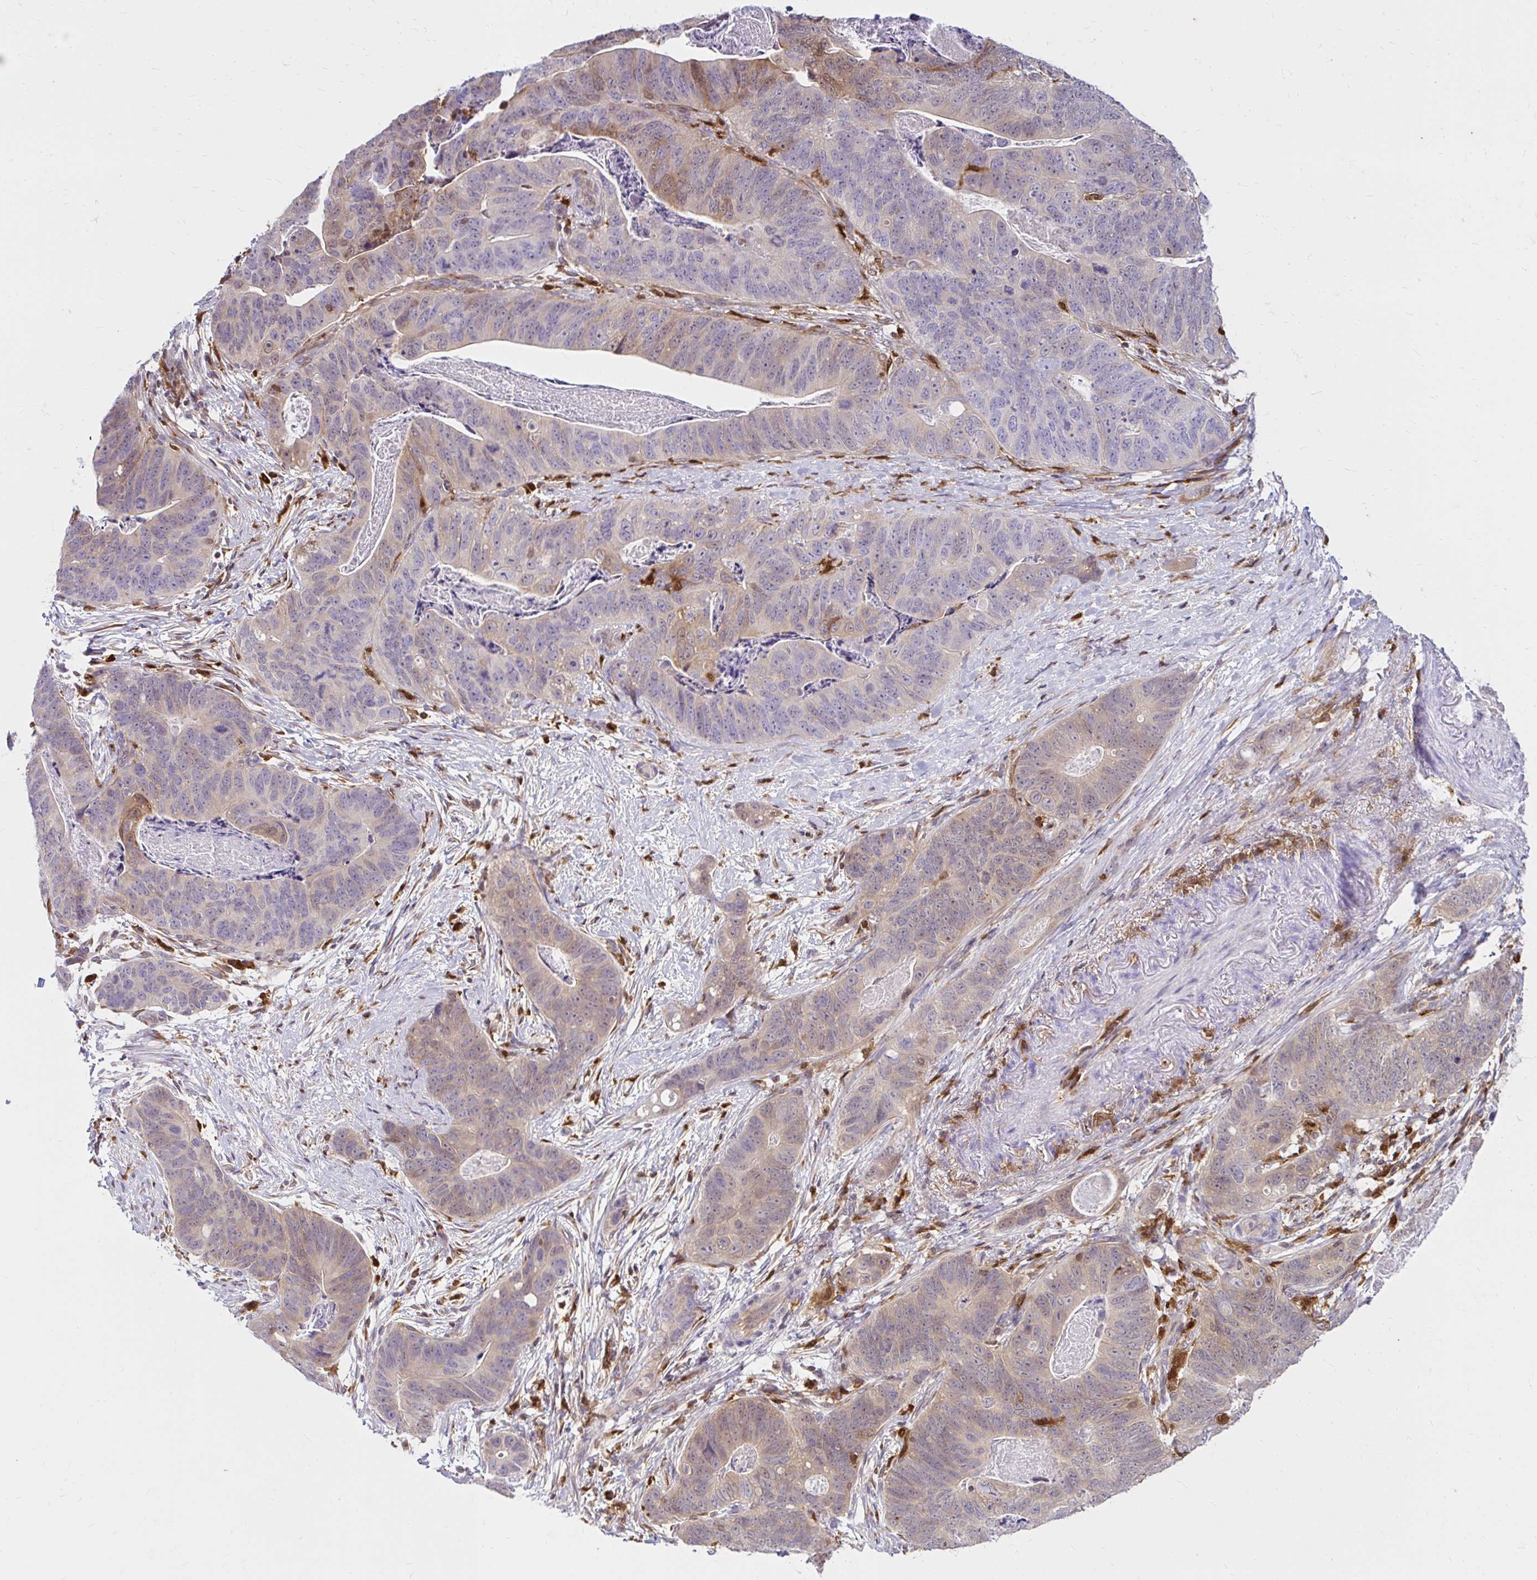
{"staining": {"intensity": "weak", "quantity": "25%-75%", "location": "cytoplasmic/membranous"}, "tissue": "stomach cancer", "cell_type": "Tumor cells", "image_type": "cancer", "snomed": [{"axis": "morphology", "description": "Normal tissue, NOS"}, {"axis": "morphology", "description": "Adenocarcinoma, NOS"}, {"axis": "topography", "description": "Stomach"}], "caption": "Tumor cells reveal low levels of weak cytoplasmic/membranous staining in about 25%-75% of cells in stomach cancer (adenocarcinoma). The staining is performed using DAB (3,3'-diaminobenzidine) brown chromogen to label protein expression. The nuclei are counter-stained blue using hematoxylin.", "gene": "PYCARD", "patient": {"sex": "female", "age": 89}}